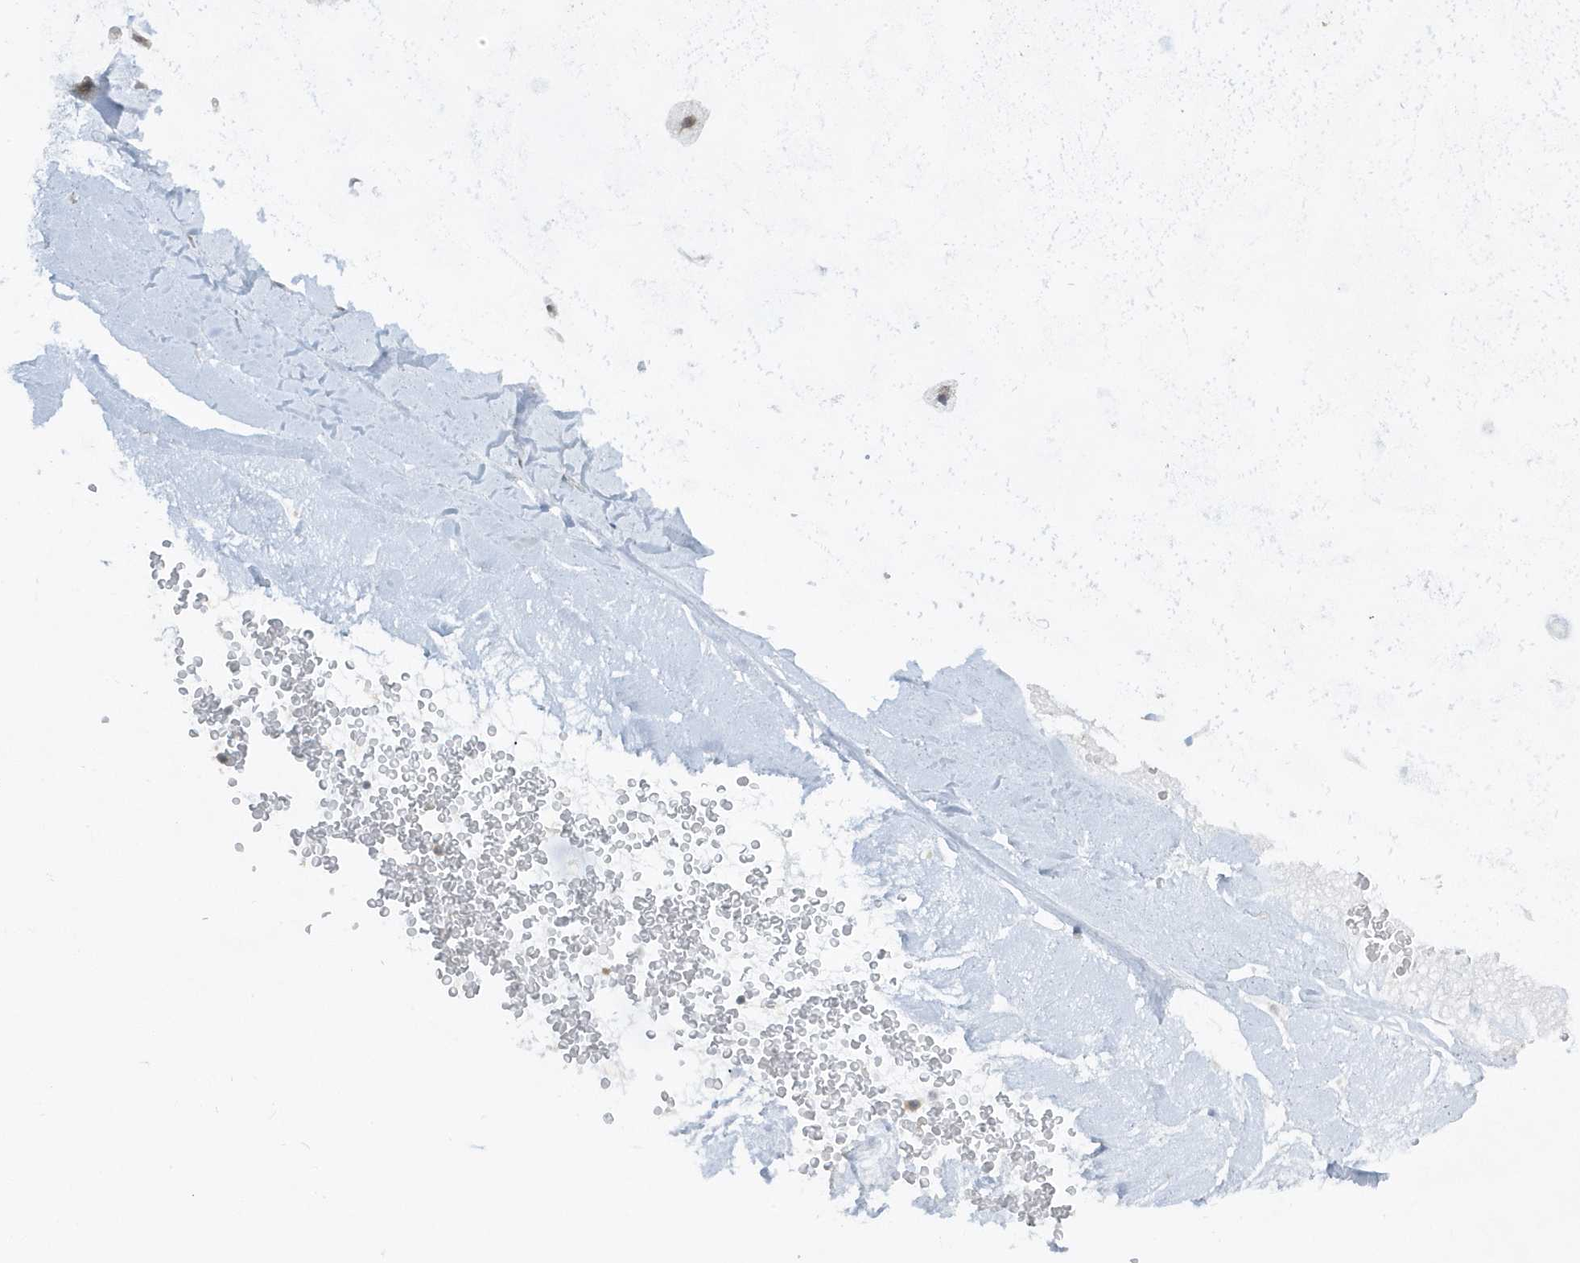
{"staining": {"intensity": "moderate", "quantity": "<25%", "location": "cytoplasmic/membranous"}, "tissue": "adipose tissue", "cell_type": "Adipocytes", "image_type": "normal", "snomed": [{"axis": "morphology", "description": "Normal tissue, NOS"}, {"axis": "morphology", "description": "Squamous cell carcinoma, NOS"}, {"axis": "topography", "description": "Lymph node"}, {"axis": "topography", "description": "Bronchus"}, {"axis": "topography", "description": "Lung"}], "caption": "Protein analysis of unremarkable adipose tissue exhibits moderate cytoplasmic/membranous staining in about <25% of adipocytes.", "gene": "SCN3A", "patient": {"sex": "male", "age": 66}}